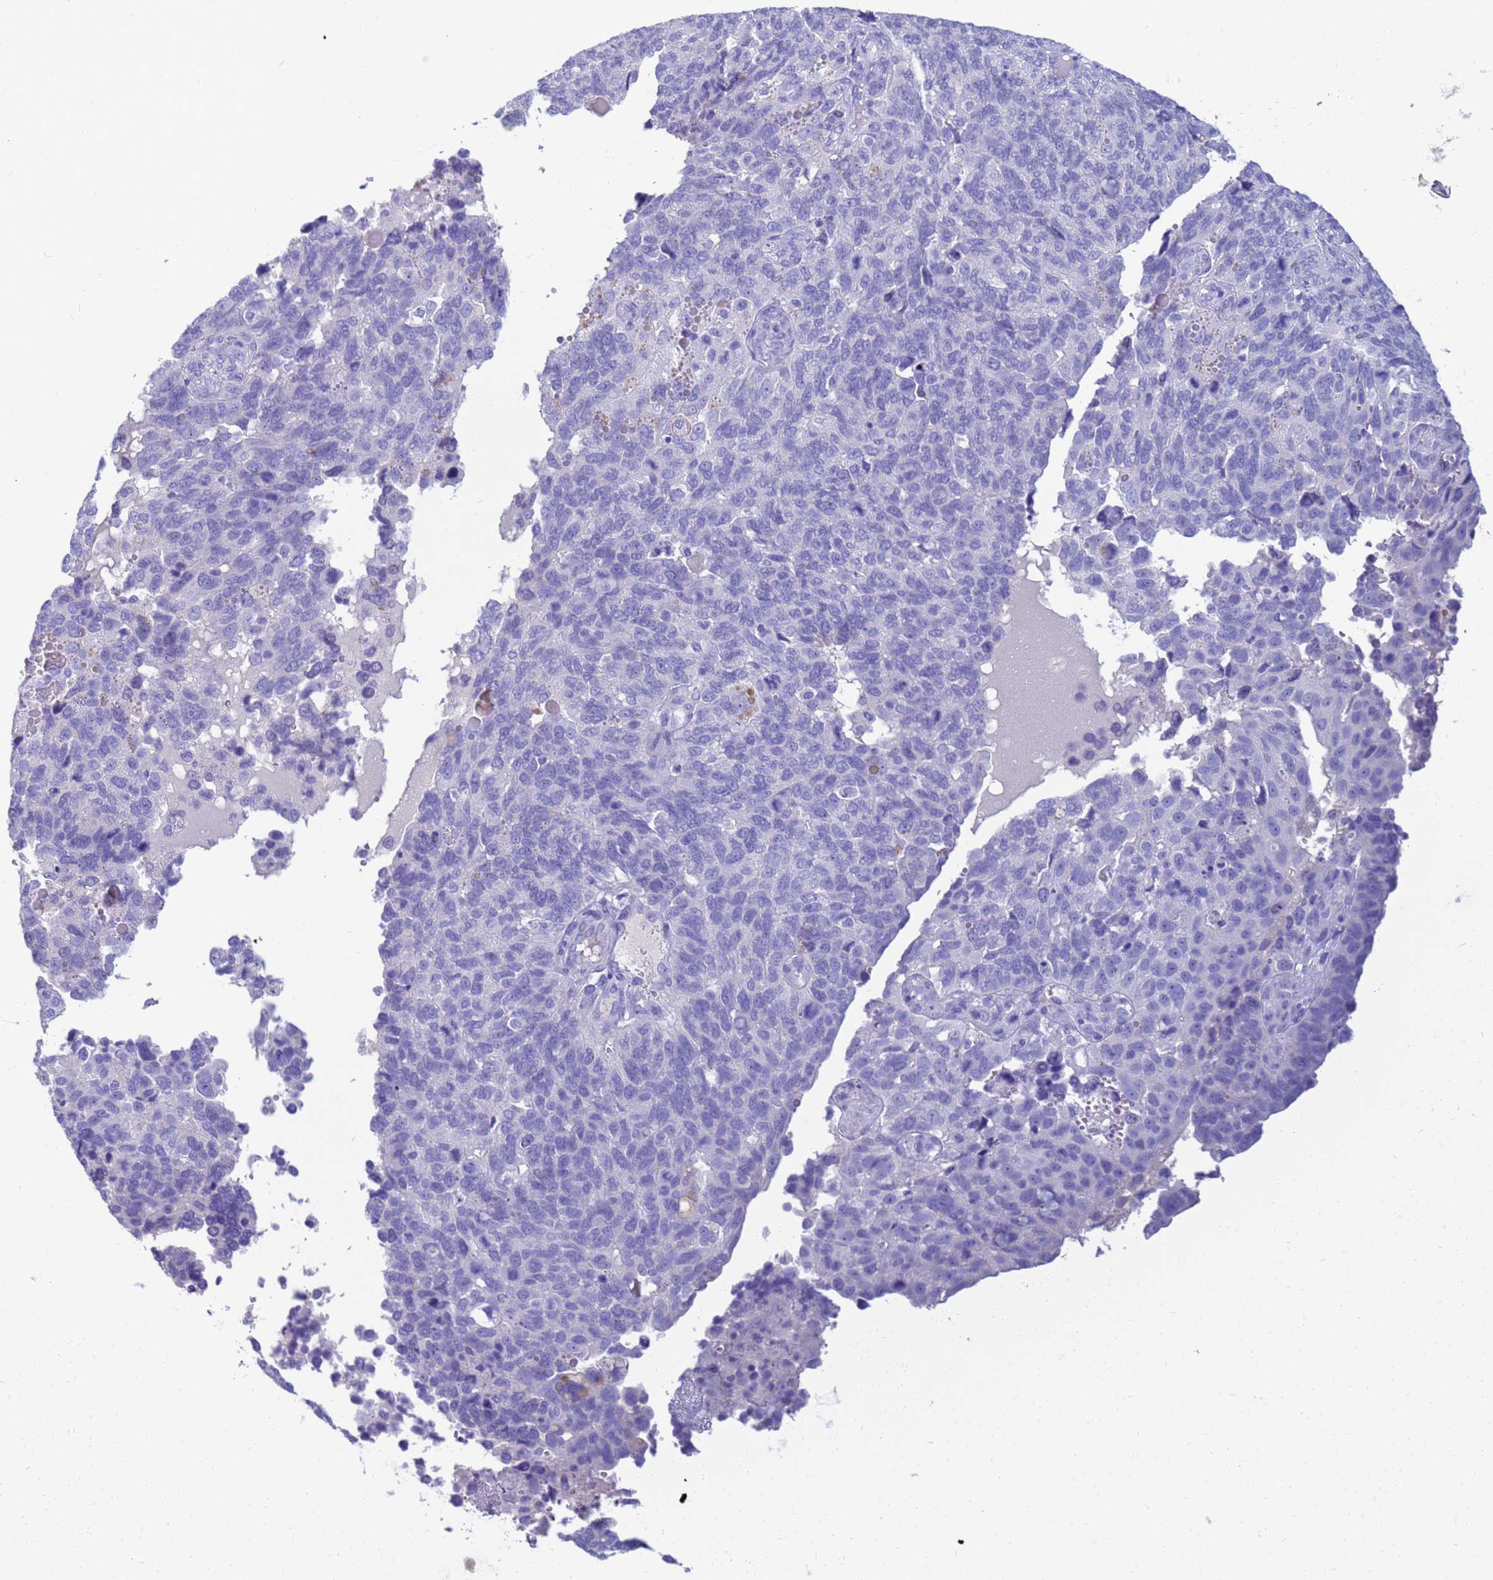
{"staining": {"intensity": "negative", "quantity": "none", "location": "none"}, "tissue": "endometrial cancer", "cell_type": "Tumor cells", "image_type": "cancer", "snomed": [{"axis": "morphology", "description": "Adenocarcinoma, NOS"}, {"axis": "topography", "description": "Endometrium"}], "caption": "This is an immunohistochemistry photomicrograph of human endometrial cancer. There is no expression in tumor cells.", "gene": "SYCN", "patient": {"sex": "female", "age": 66}}